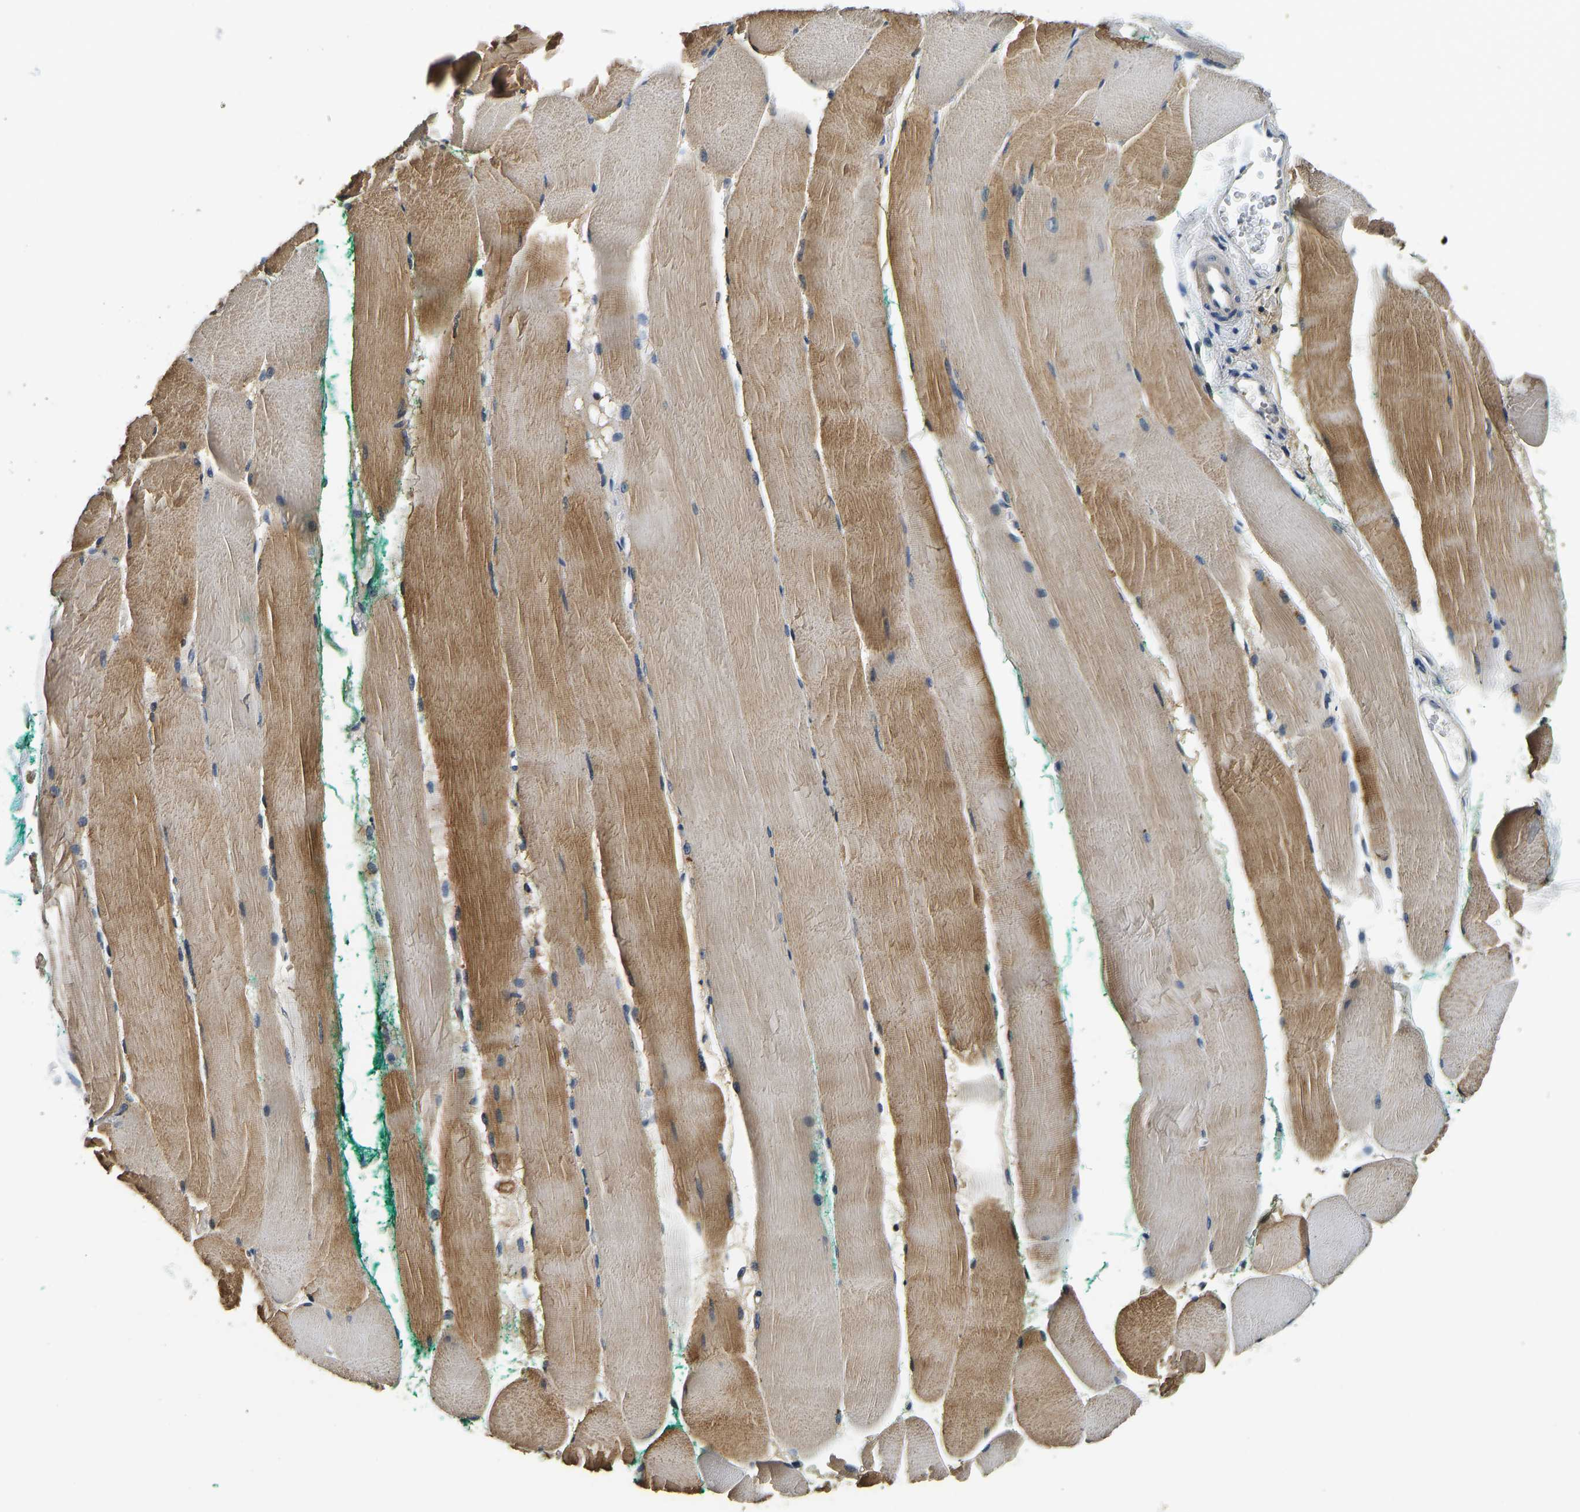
{"staining": {"intensity": "moderate", "quantity": "25%-75%", "location": "cytoplasmic/membranous"}, "tissue": "skeletal muscle", "cell_type": "Myocytes", "image_type": "normal", "snomed": [{"axis": "morphology", "description": "Normal tissue, NOS"}, {"axis": "morphology", "description": "Squamous cell carcinoma, NOS"}, {"axis": "topography", "description": "Skeletal muscle"}], "caption": "IHC (DAB (3,3'-diaminobenzidine)) staining of unremarkable skeletal muscle demonstrates moderate cytoplasmic/membranous protein positivity in approximately 25%-75% of myocytes.", "gene": "RESF1", "patient": {"sex": "male", "age": 51}}